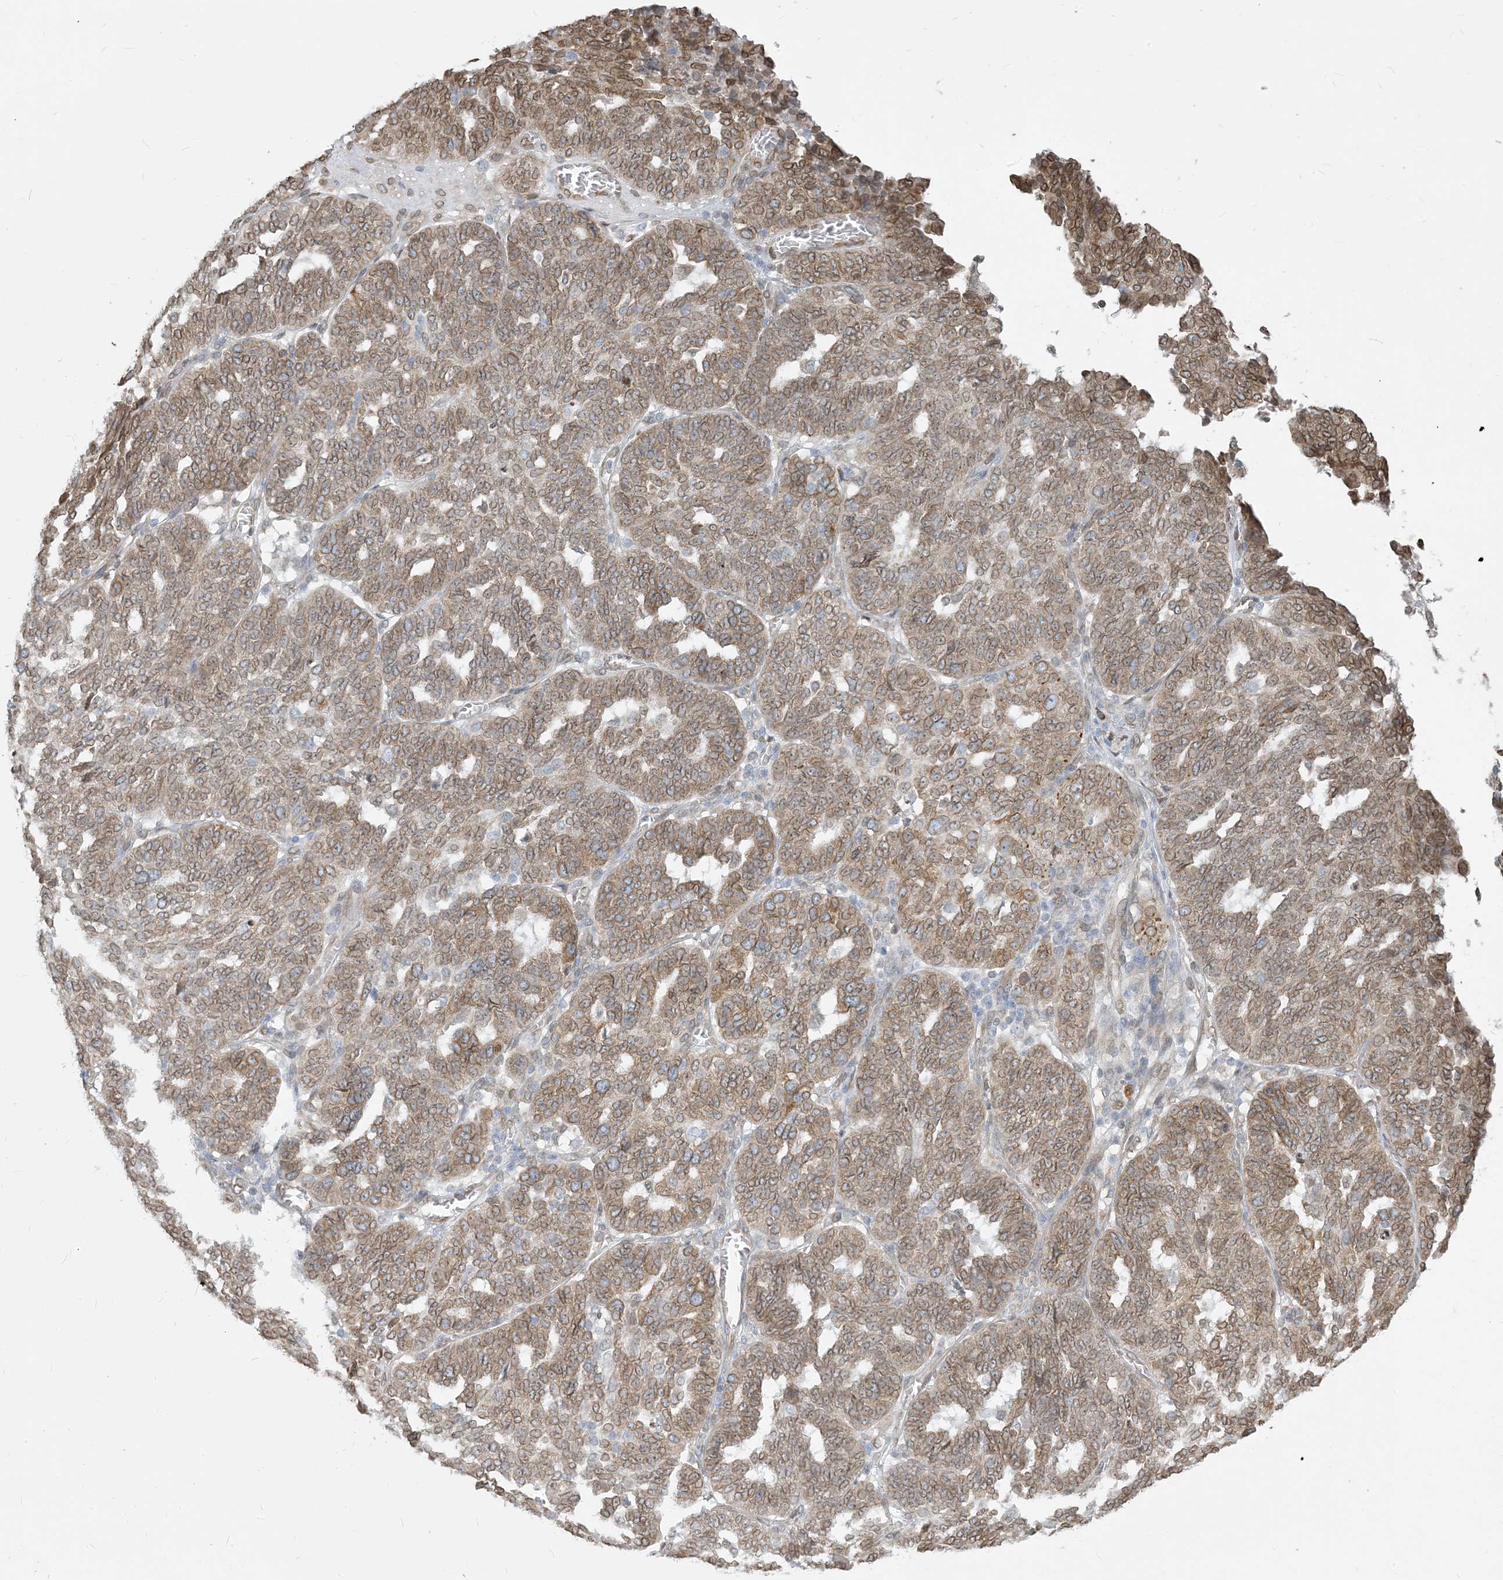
{"staining": {"intensity": "moderate", "quantity": ">75%", "location": "cytoplasmic/membranous,nuclear"}, "tissue": "ovarian cancer", "cell_type": "Tumor cells", "image_type": "cancer", "snomed": [{"axis": "morphology", "description": "Cystadenocarcinoma, serous, NOS"}, {"axis": "topography", "description": "Ovary"}], "caption": "Tumor cells reveal moderate cytoplasmic/membranous and nuclear expression in approximately >75% of cells in ovarian cancer. The staining was performed using DAB (3,3'-diaminobenzidine), with brown indicating positive protein expression. Nuclei are stained blue with hematoxylin.", "gene": "WWP1", "patient": {"sex": "female", "age": 59}}